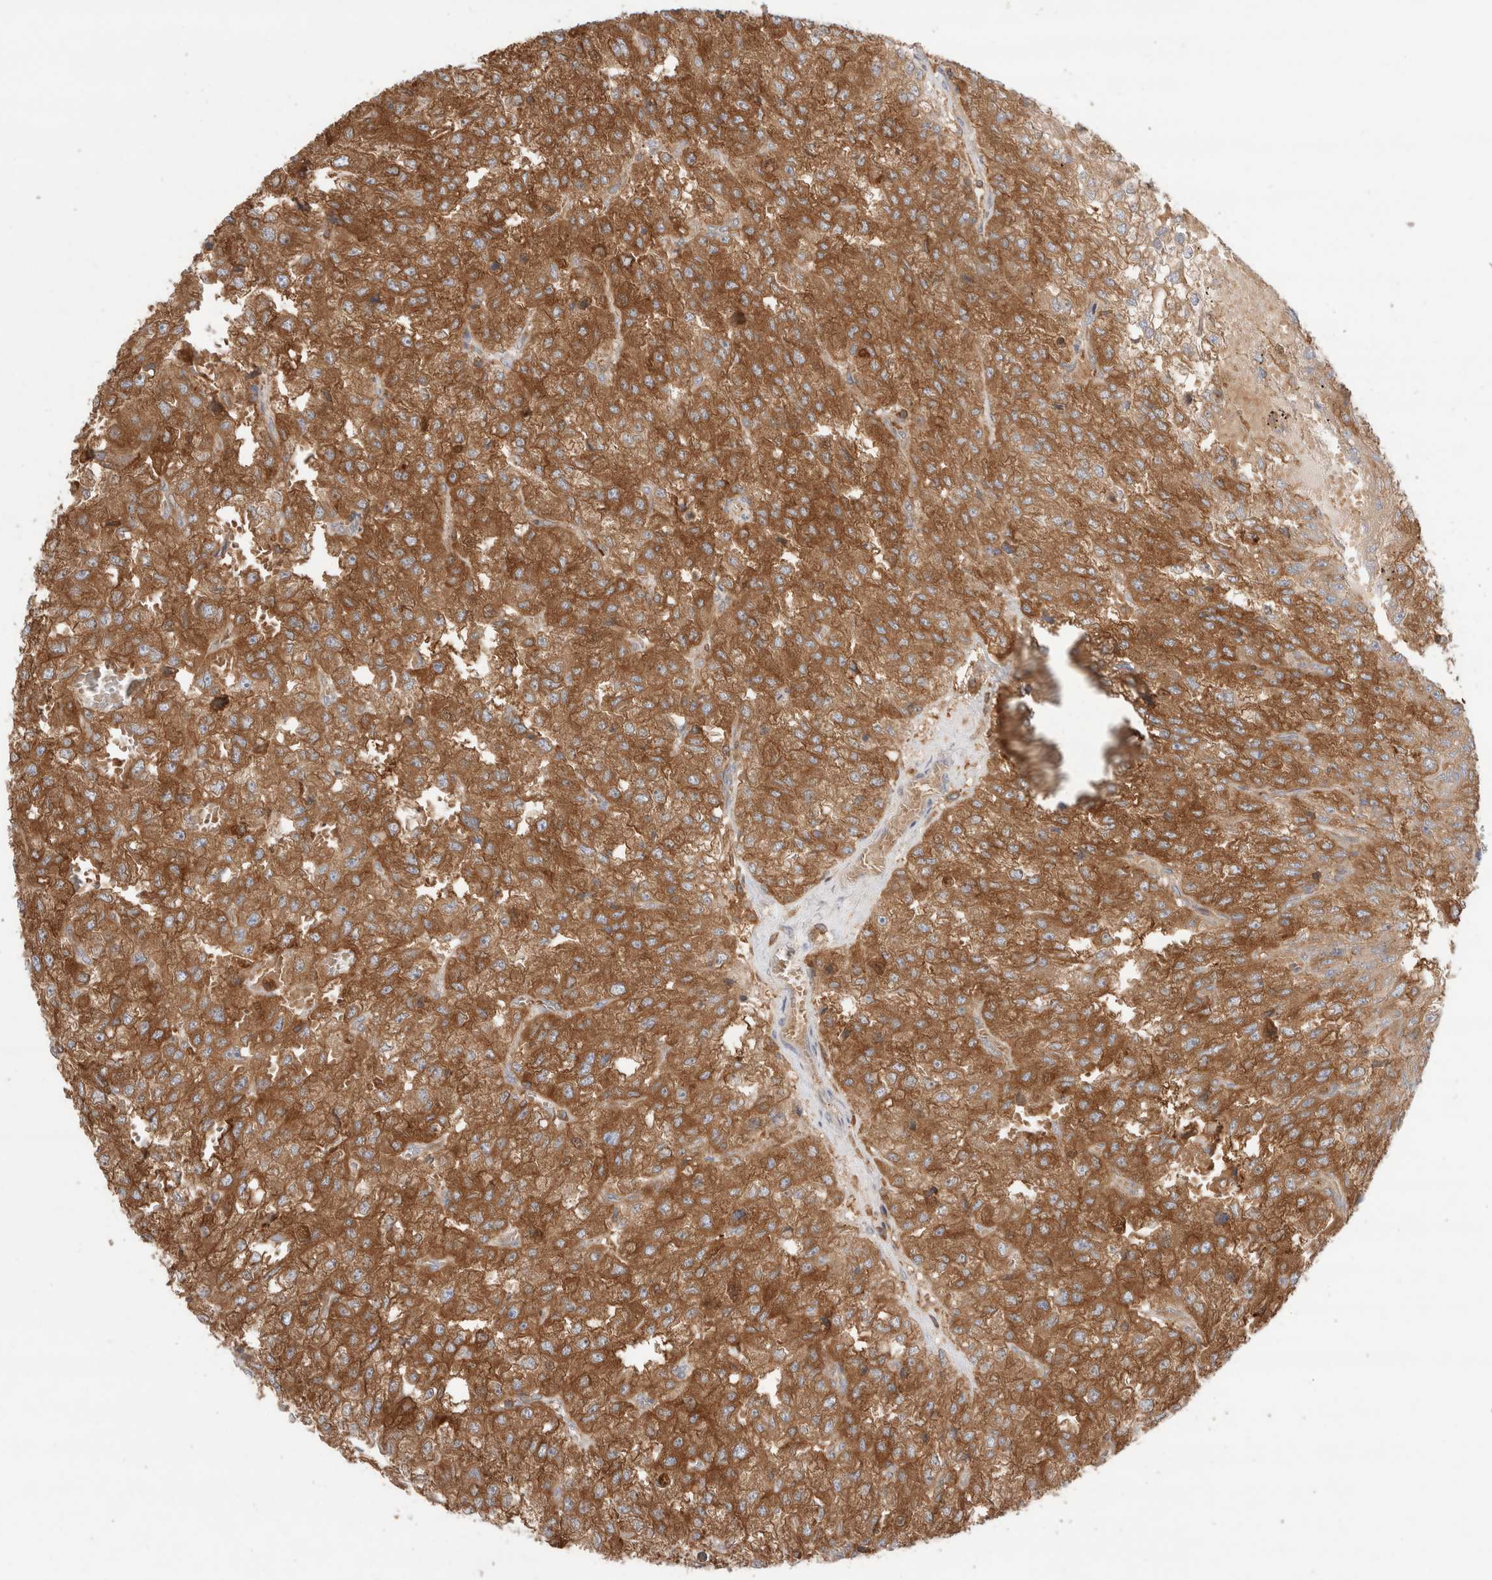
{"staining": {"intensity": "strong", "quantity": ">75%", "location": "cytoplasmic/membranous"}, "tissue": "renal cancer", "cell_type": "Tumor cells", "image_type": "cancer", "snomed": [{"axis": "morphology", "description": "Adenocarcinoma, NOS"}, {"axis": "topography", "description": "Kidney"}], "caption": "Protein expression analysis of human renal adenocarcinoma reveals strong cytoplasmic/membranous positivity in approximately >75% of tumor cells.", "gene": "KLHL14", "patient": {"sex": "female", "age": 54}}